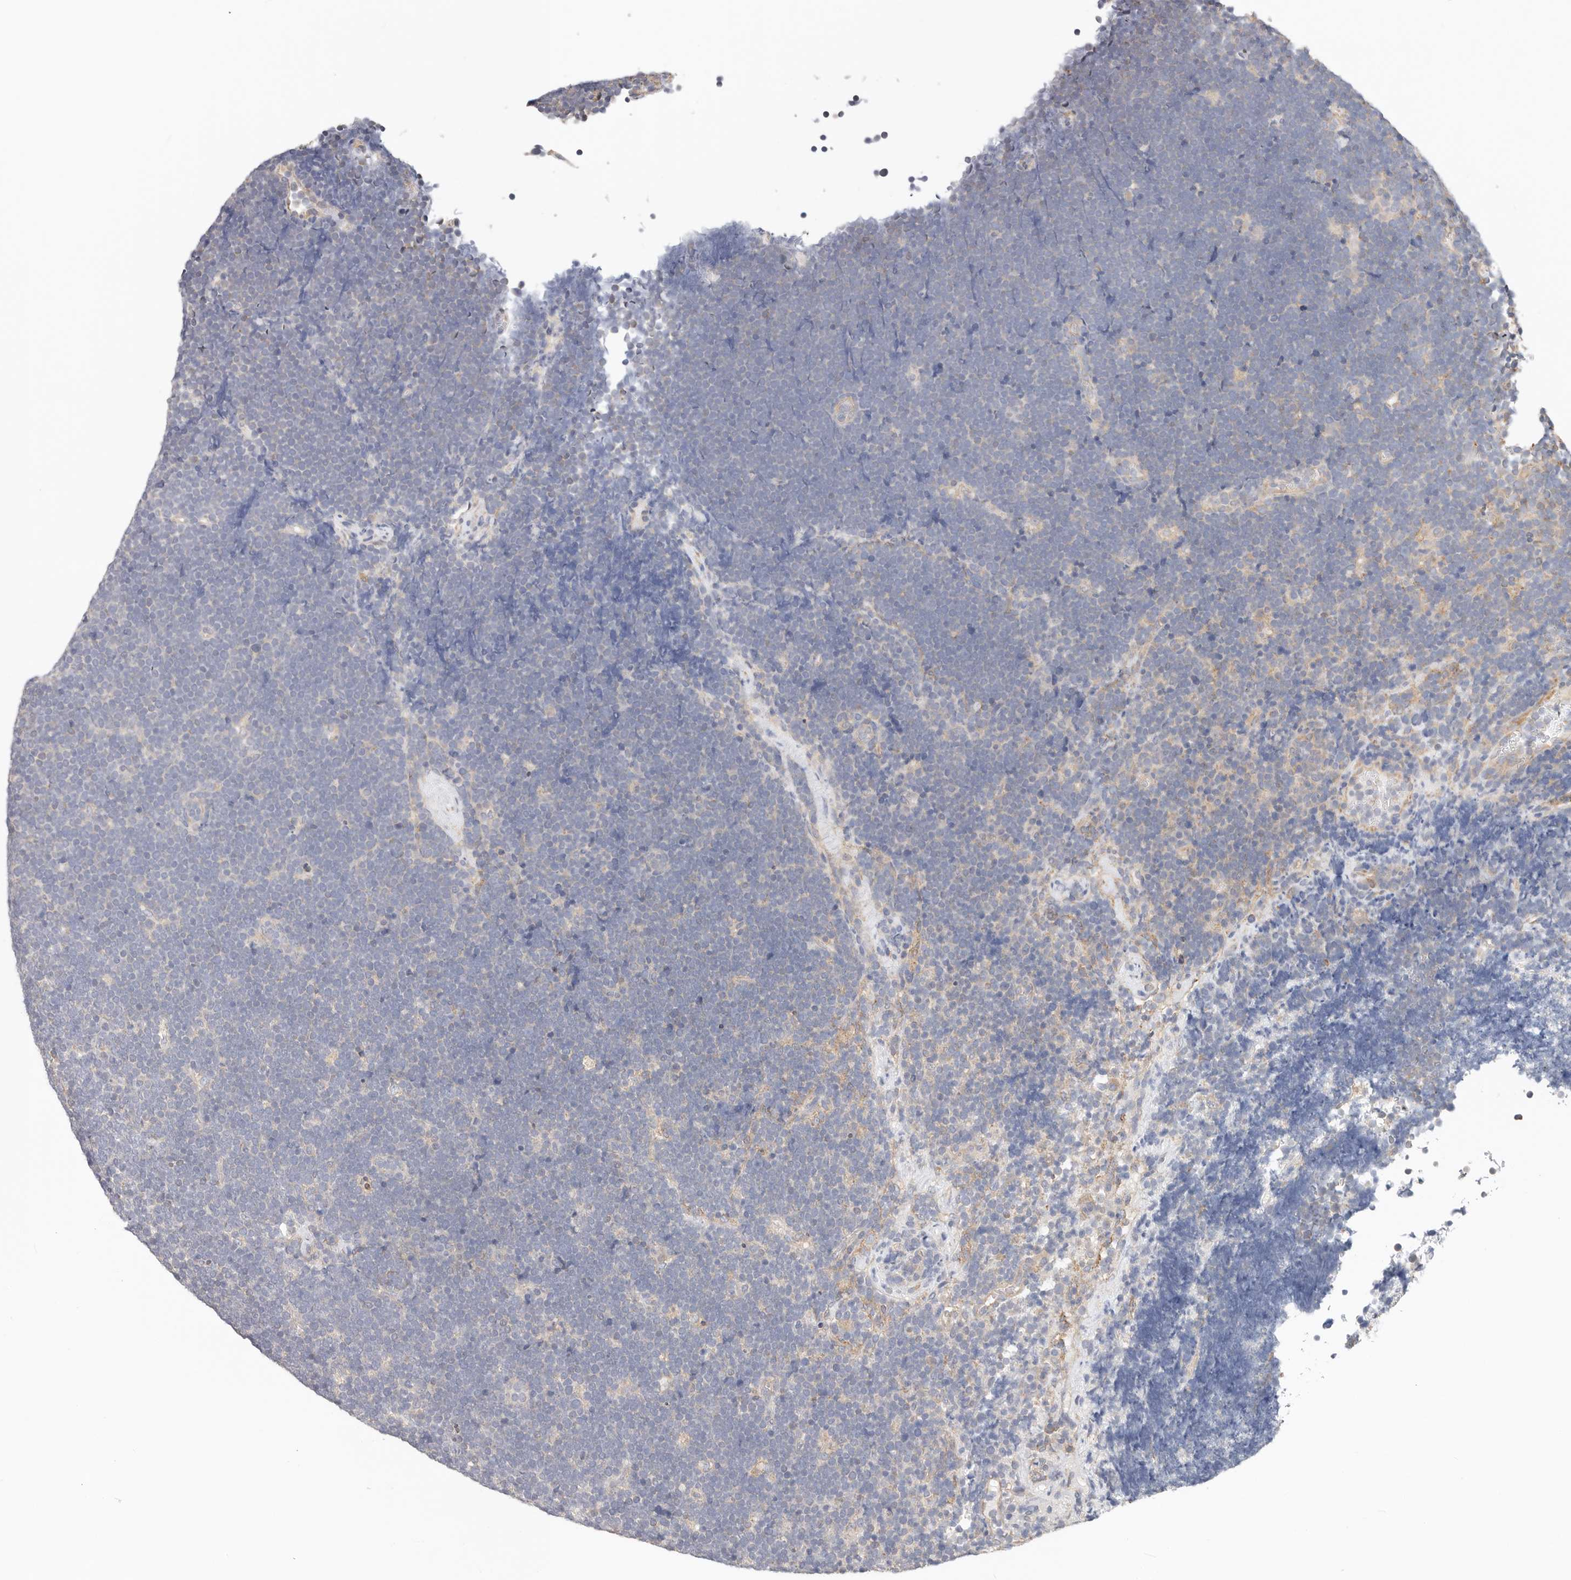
{"staining": {"intensity": "negative", "quantity": "none", "location": "none"}, "tissue": "lymphoma", "cell_type": "Tumor cells", "image_type": "cancer", "snomed": [{"axis": "morphology", "description": "Malignant lymphoma, non-Hodgkin's type, High grade"}, {"axis": "topography", "description": "Lymph node"}], "caption": "Micrograph shows no significant protein expression in tumor cells of lymphoma.", "gene": "AFDN", "patient": {"sex": "male", "age": 13}}